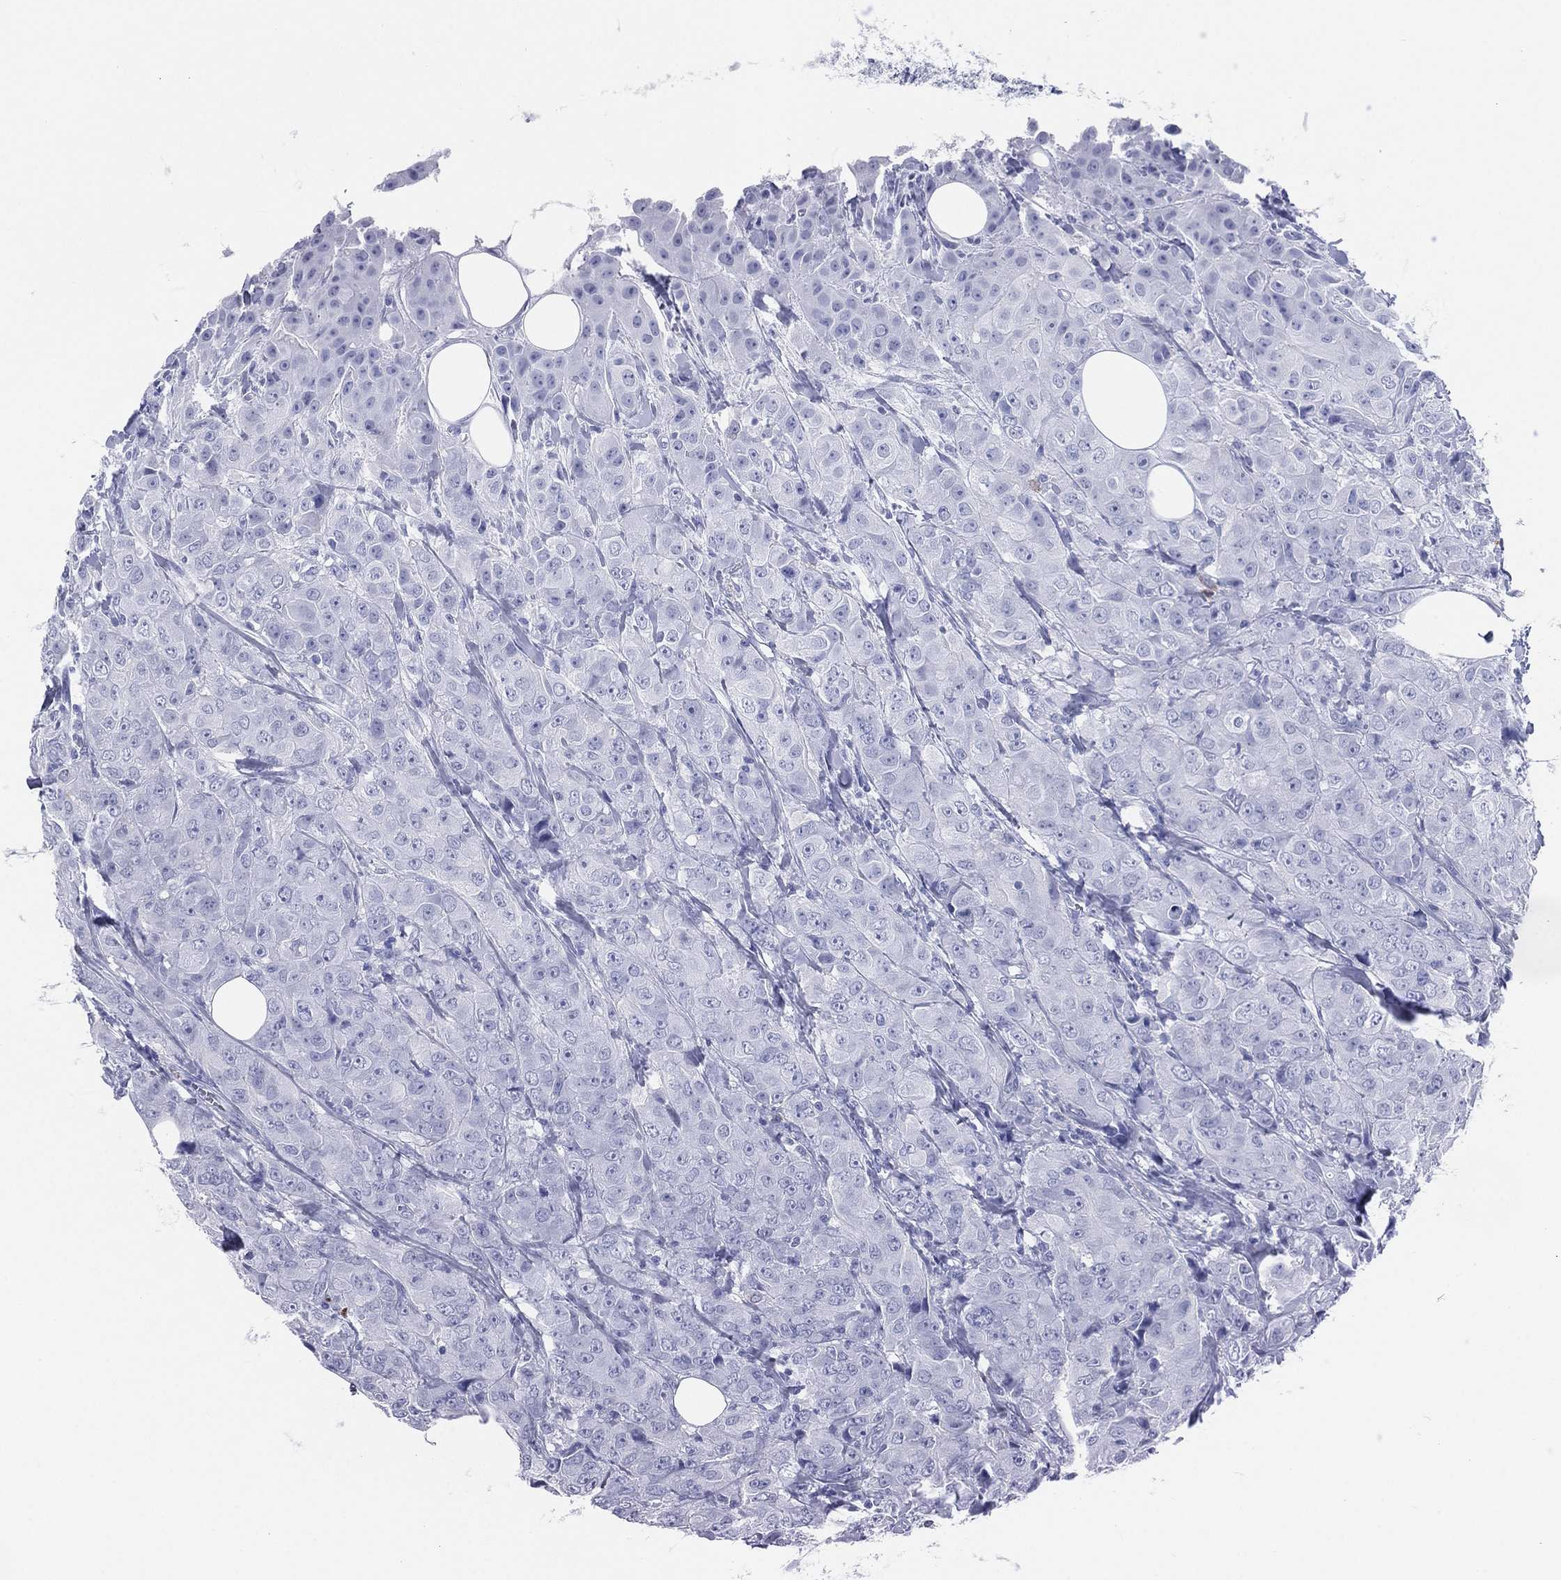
{"staining": {"intensity": "negative", "quantity": "none", "location": "none"}, "tissue": "breast cancer", "cell_type": "Tumor cells", "image_type": "cancer", "snomed": [{"axis": "morphology", "description": "Duct carcinoma"}, {"axis": "topography", "description": "Breast"}], "caption": "A histopathology image of human breast cancer (invasive ductal carcinoma) is negative for staining in tumor cells.", "gene": "CD79A", "patient": {"sex": "female", "age": 43}}